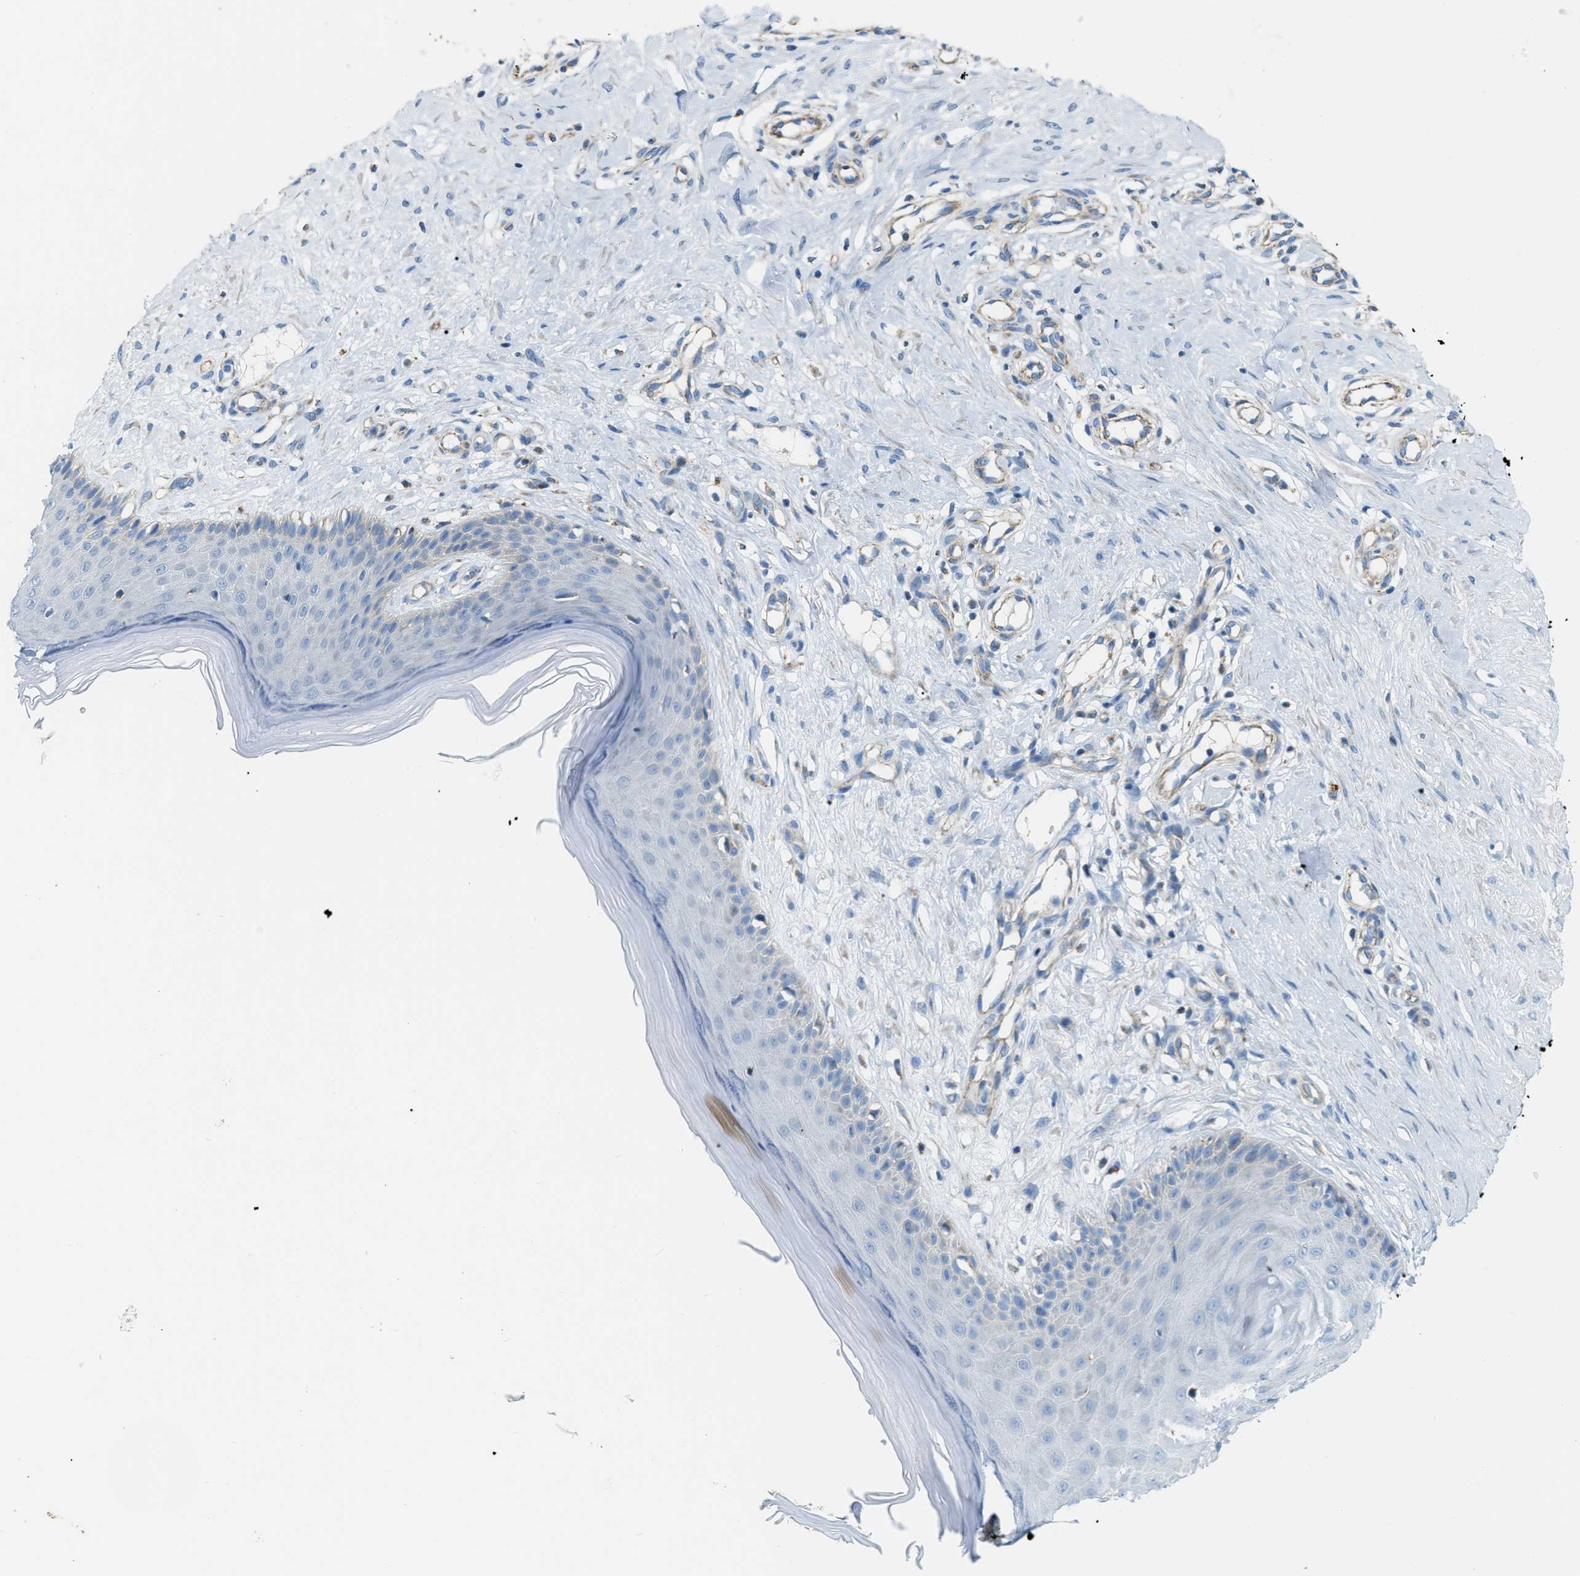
{"staining": {"intensity": "negative", "quantity": "none", "location": "none"}, "tissue": "skin", "cell_type": "Fibroblasts", "image_type": "normal", "snomed": [{"axis": "morphology", "description": "Normal tissue, NOS"}, {"axis": "topography", "description": "Skin"}], "caption": "The image exhibits no significant positivity in fibroblasts of skin.", "gene": "JADE1", "patient": {"sex": "male", "age": 41}}